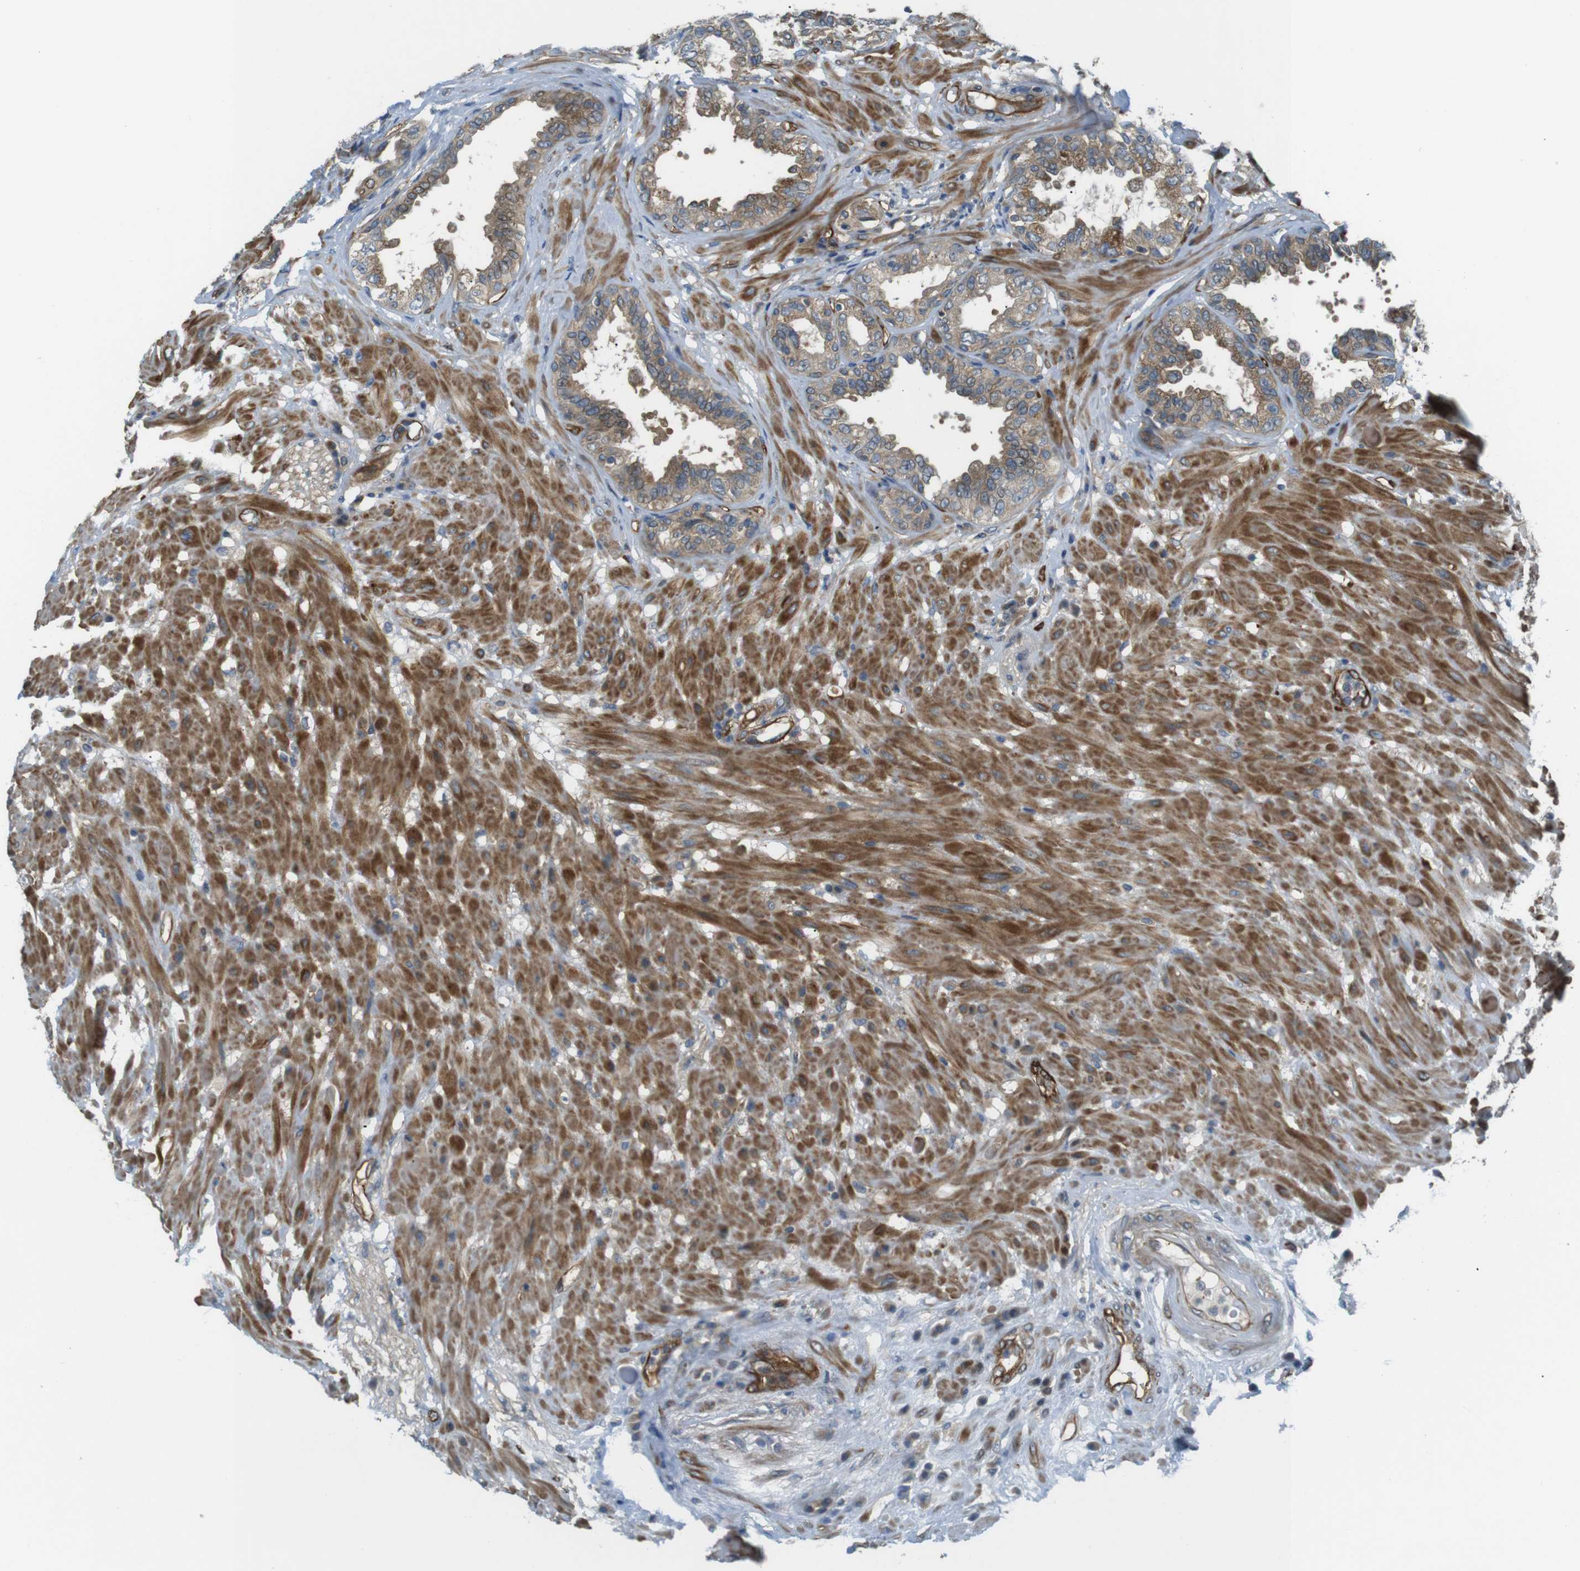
{"staining": {"intensity": "moderate", "quantity": ">75%", "location": "cytoplasmic/membranous"}, "tissue": "seminal vesicle", "cell_type": "Glandular cells", "image_type": "normal", "snomed": [{"axis": "morphology", "description": "Normal tissue, NOS"}, {"axis": "topography", "description": "Seminal veicle"}], "caption": "Protein staining demonstrates moderate cytoplasmic/membranous expression in about >75% of glandular cells in normal seminal vesicle.", "gene": "TSC1", "patient": {"sex": "male", "age": 61}}